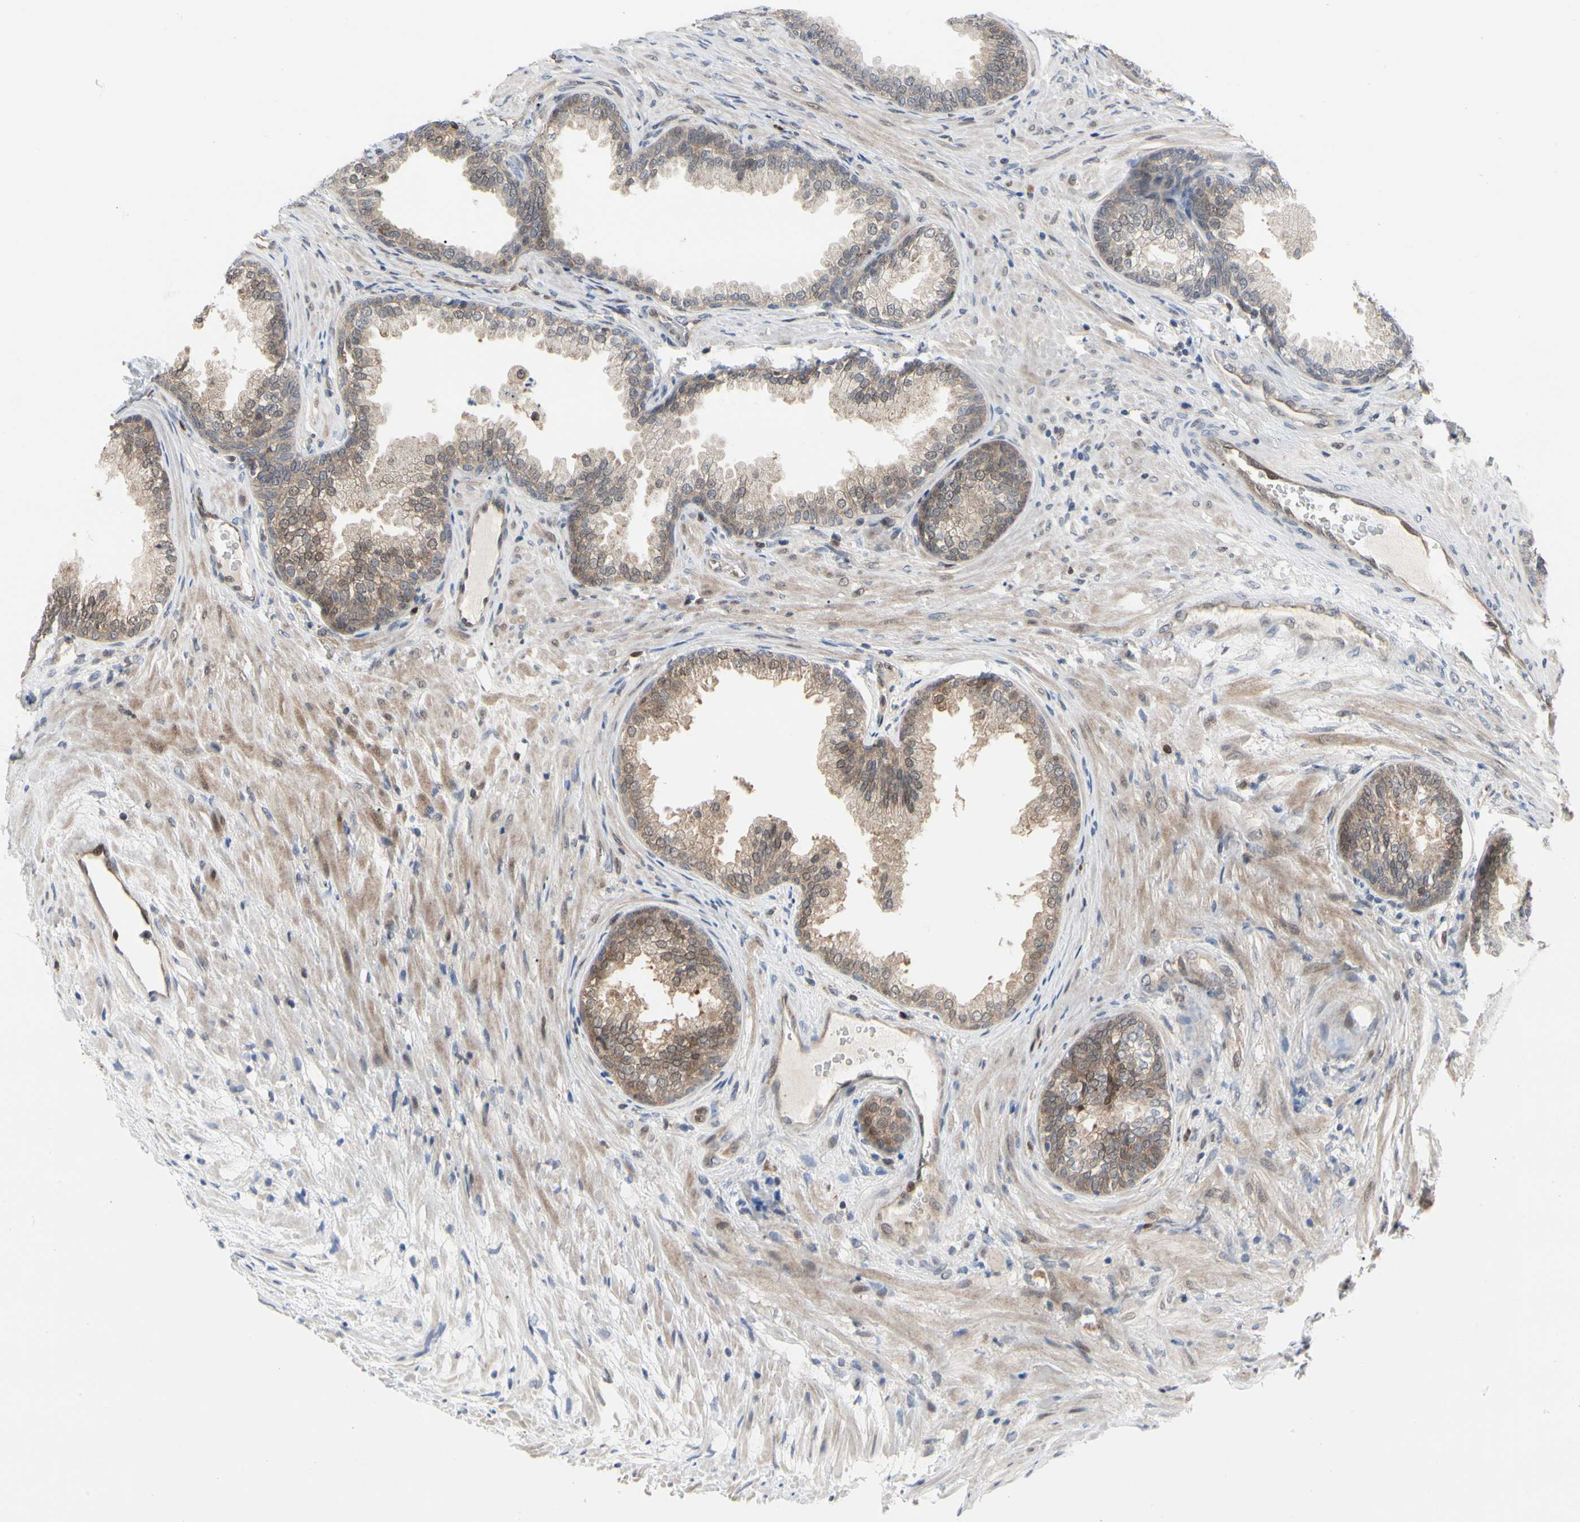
{"staining": {"intensity": "weak", "quantity": ">75%", "location": "cytoplasmic/membranous"}, "tissue": "prostate", "cell_type": "Glandular cells", "image_type": "normal", "snomed": [{"axis": "morphology", "description": "Normal tissue, NOS"}, {"axis": "topography", "description": "Prostate"}], "caption": "Immunohistochemical staining of benign human prostate demonstrates weak cytoplasmic/membranous protein staining in about >75% of glandular cells. (DAB (3,3'-diaminobenzidine) IHC with brightfield microscopy, high magnification).", "gene": "CDK5", "patient": {"sex": "male", "age": 76}}